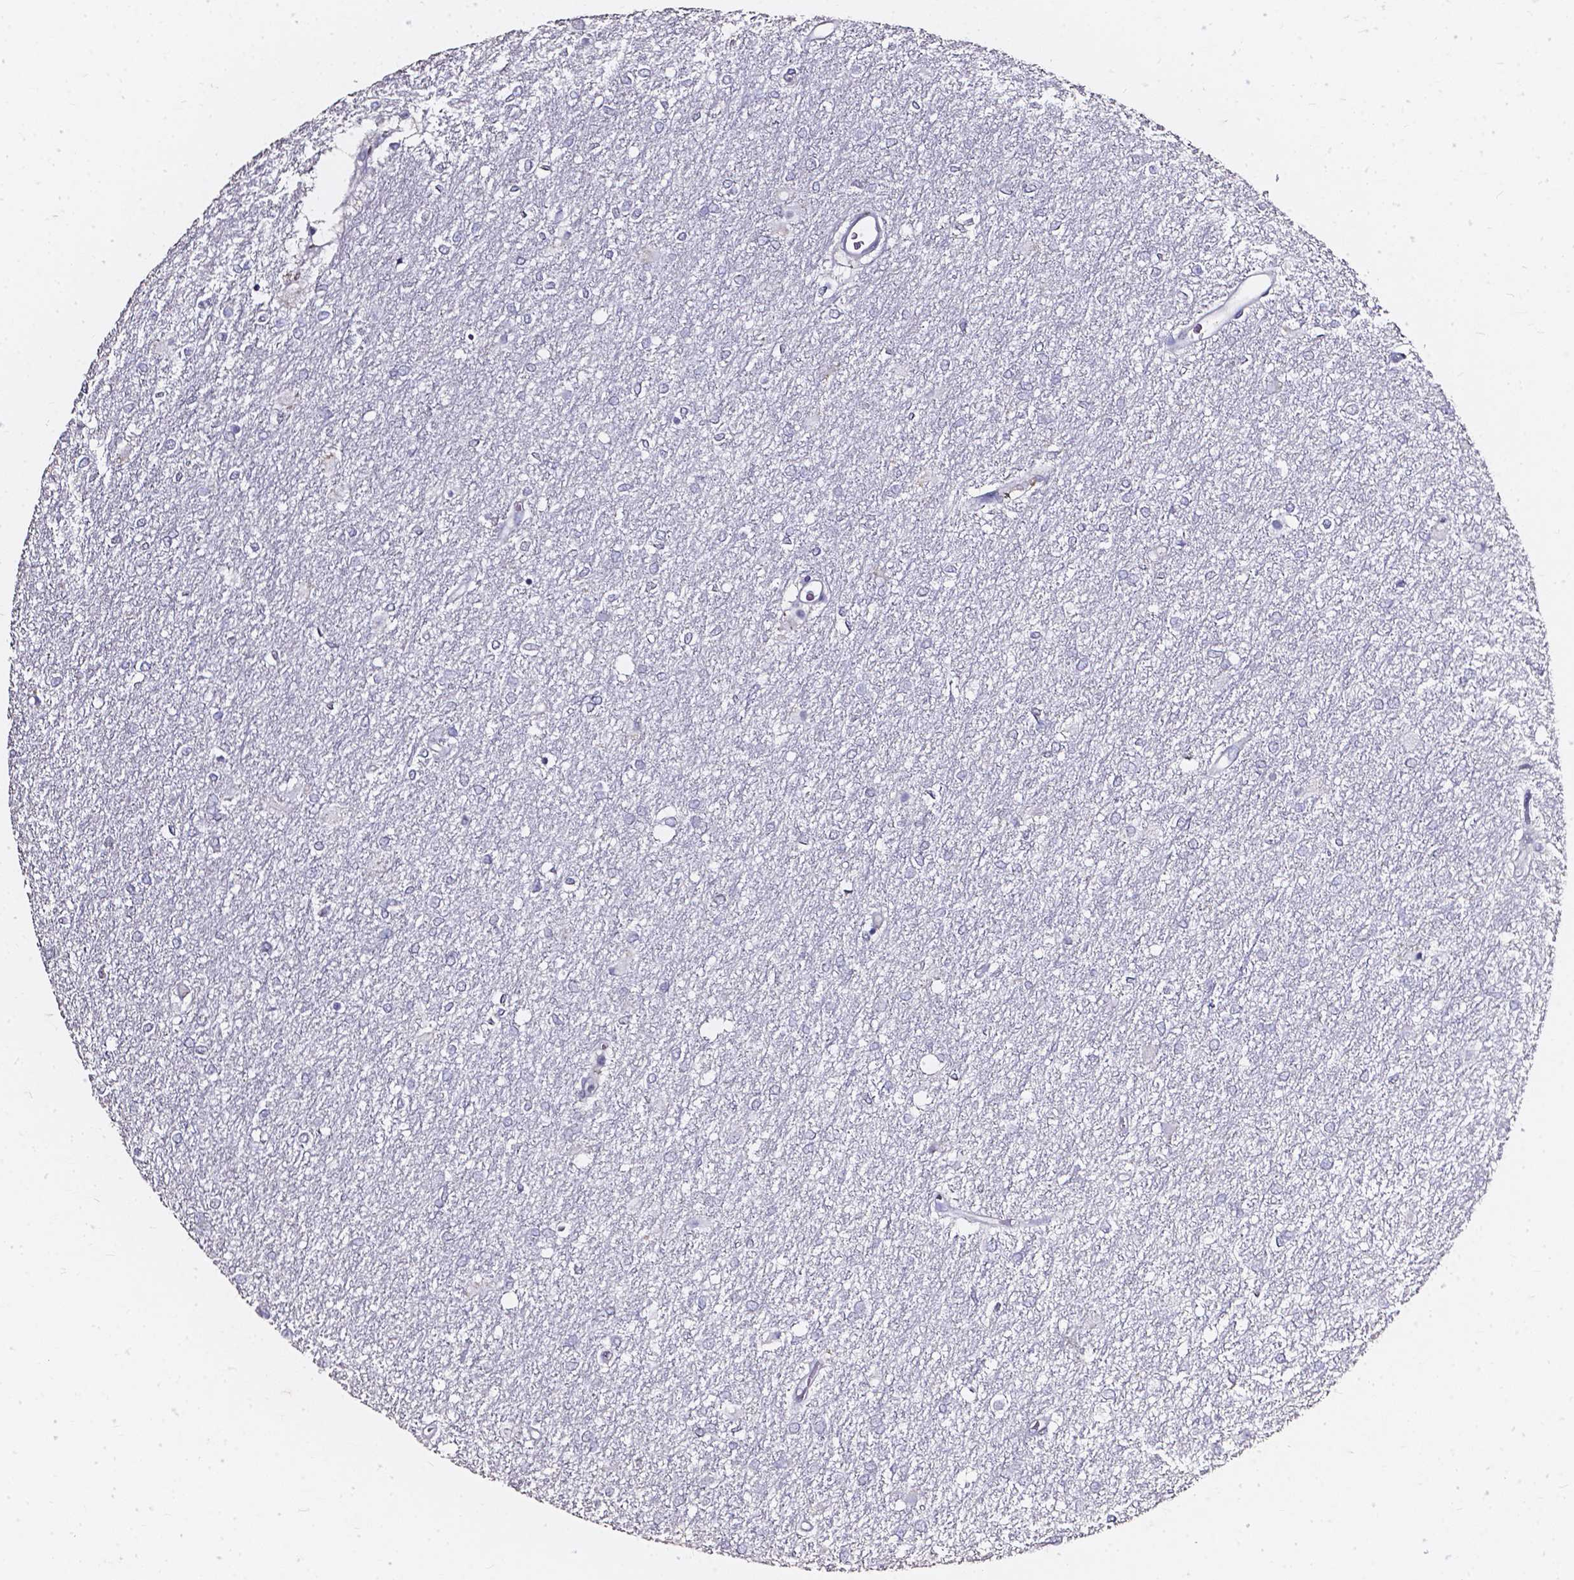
{"staining": {"intensity": "negative", "quantity": "none", "location": "none"}, "tissue": "glioma", "cell_type": "Tumor cells", "image_type": "cancer", "snomed": [{"axis": "morphology", "description": "Glioma, malignant, High grade"}, {"axis": "topography", "description": "Brain"}], "caption": "Human glioma stained for a protein using immunohistochemistry (IHC) displays no expression in tumor cells.", "gene": "AKR1B10", "patient": {"sex": "female", "age": 61}}